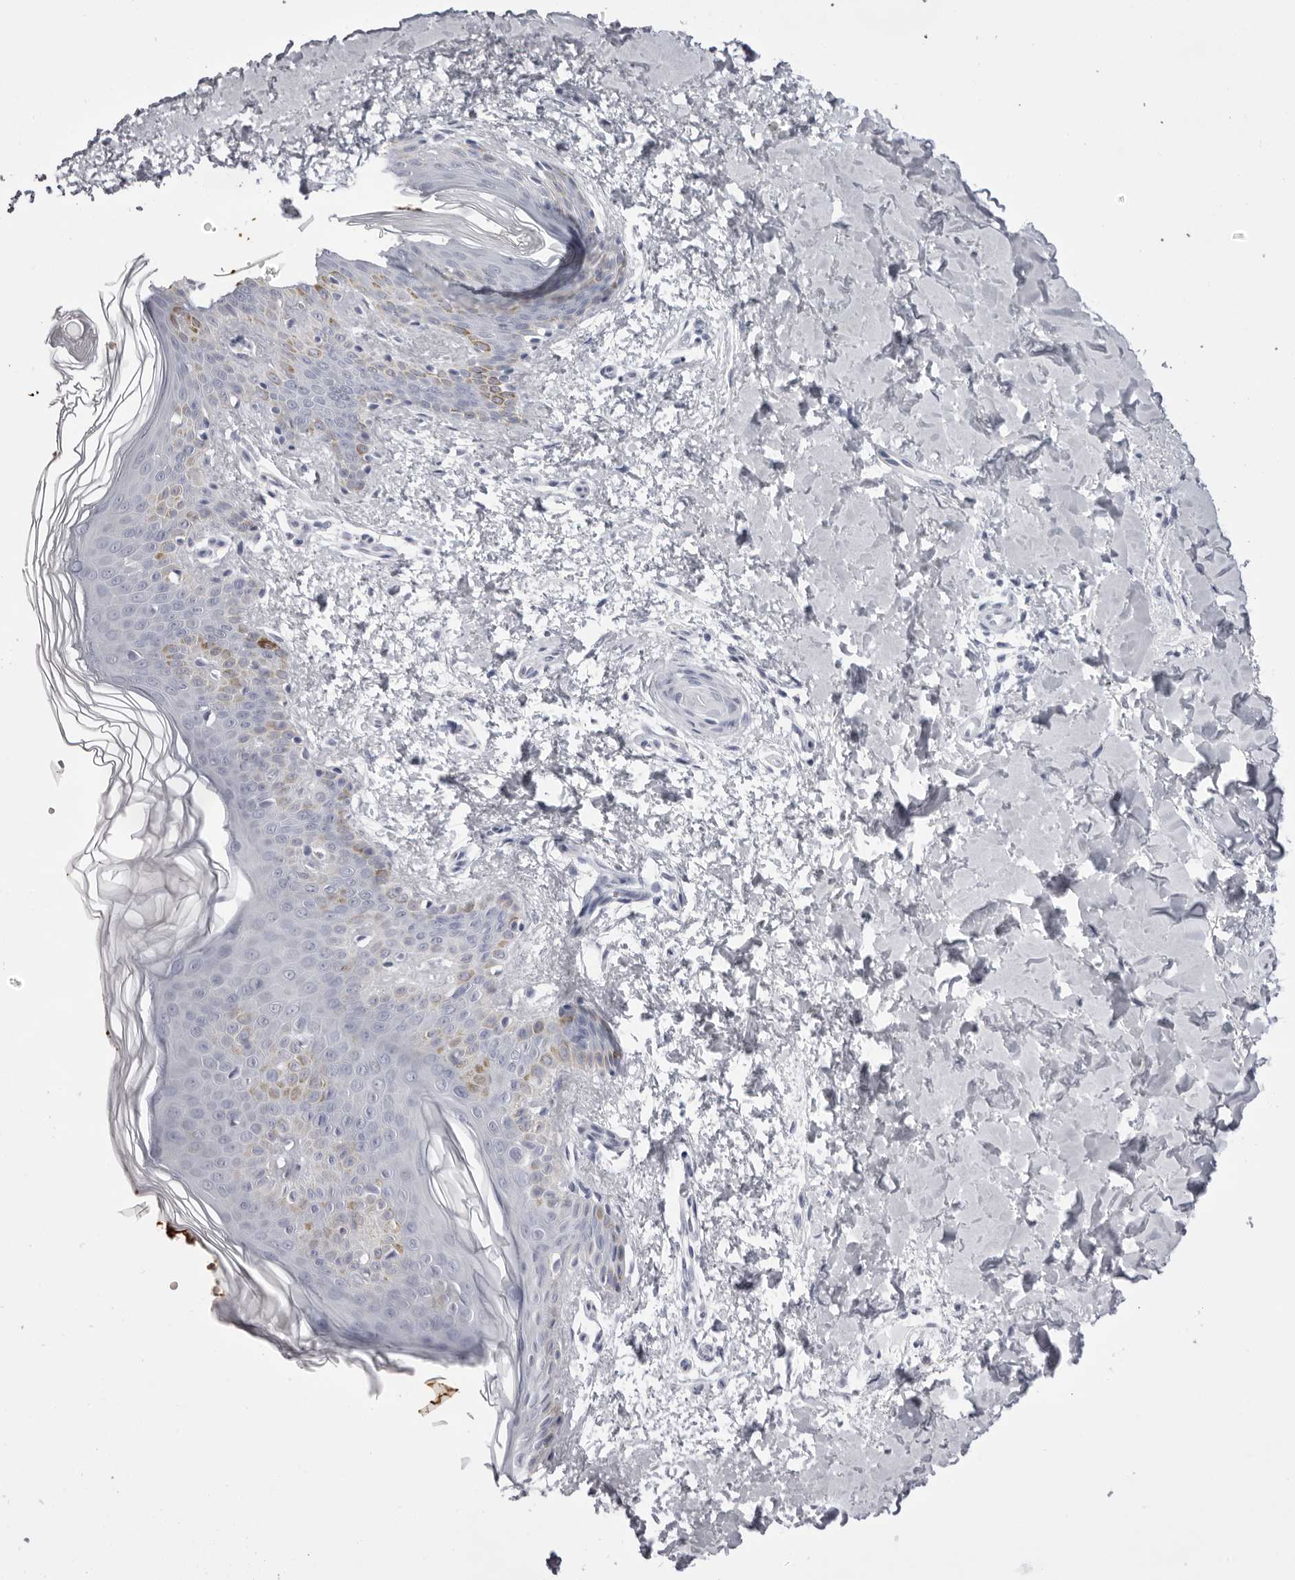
{"staining": {"intensity": "negative", "quantity": "none", "location": "none"}, "tissue": "skin", "cell_type": "Fibroblasts", "image_type": "normal", "snomed": [{"axis": "morphology", "description": "Normal tissue, NOS"}, {"axis": "morphology", "description": "Neoplasm, benign, NOS"}, {"axis": "topography", "description": "Skin"}, {"axis": "topography", "description": "Soft tissue"}], "caption": "This is a image of immunohistochemistry (IHC) staining of benign skin, which shows no expression in fibroblasts. (IHC, brightfield microscopy, high magnification).", "gene": "SPTA1", "patient": {"sex": "male", "age": 26}}